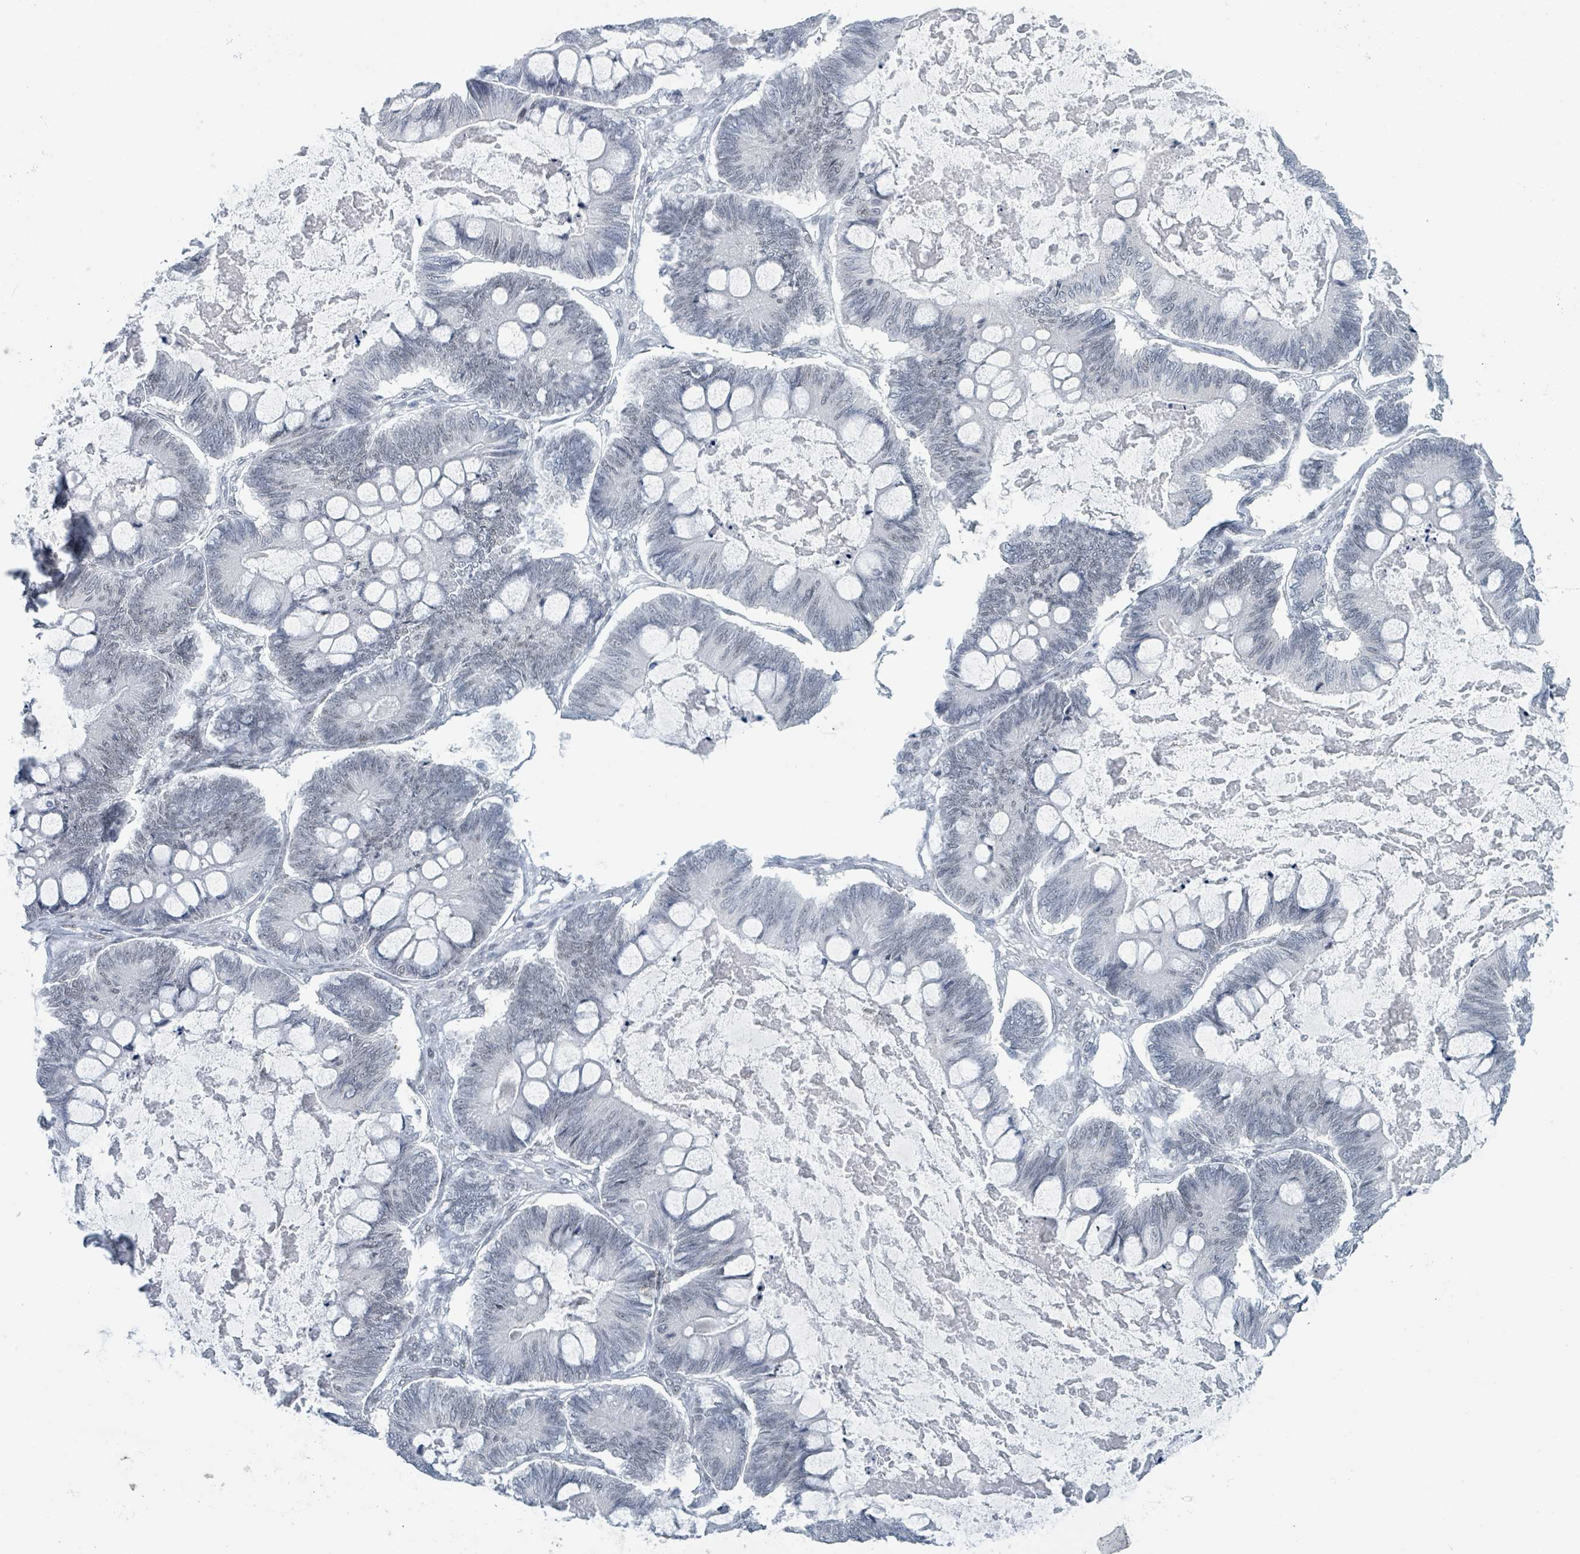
{"staining": {"intensity": "weak", "quantity": "25%-75%", "location": "nuclear"}, "tissue": "ovarian cancer", "cell_type": "Tumor cells", "image_type": "cancer", "snomed": [{"axis": "morphology", "description": "Cystadenocarcinoma, mucinous, NOS"}, {"axis": "topography", "description": "Ovary"}], "caption": "An image showing weak nuclear positivity in about 25%-75% of tumor cells in ovarian mucinous cystadenocarcinoma, as visualized by brown immunohistochemical staining.", "gene": "EHMT2", "patient": {"sex": "female", "age": 61}}